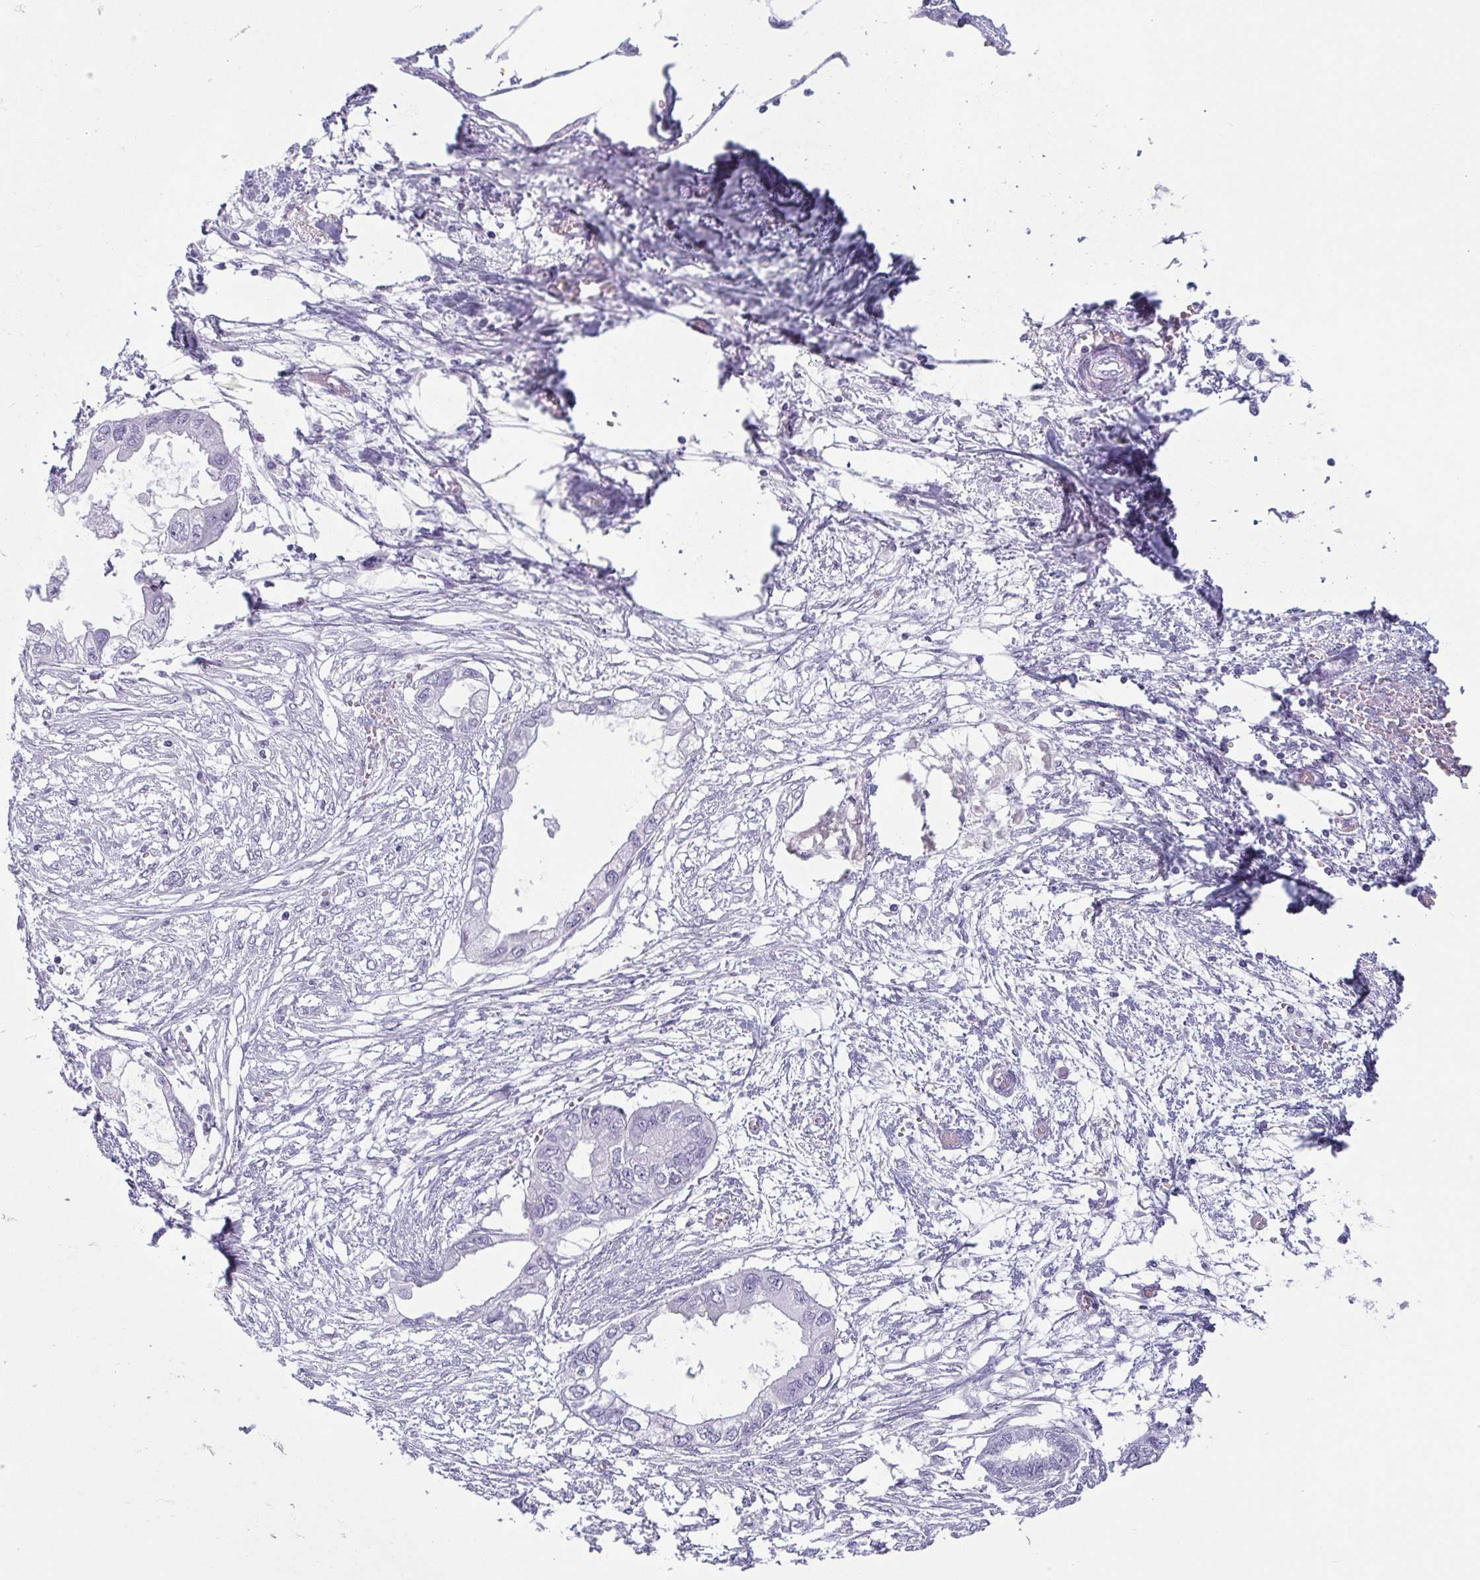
{"staining": {"intensity": "negative", "quantity": "none", "location": "none"}, "tissue": "endometrial cancer", "cell_type": "Tumor cells", "image_type": "cancer", "snomed": [{"axis": "morphology", "description": "Adenocarcinoma, NOS"}, {"axis": "morphology", "description": "Adenocarcinoma, metastatic, NOS"}, {"axis": "topography", "description": "Adipose tissue"}, {"axis": "topography", "description": "Endometrium"}], "caption": "DAB immunohistochemical staining of endometrial metastatic adenocarcinoma displays no significant positivity in tumor cells.", "gene": "KRT78", "patient": {"sex": "female", "age": 67}}